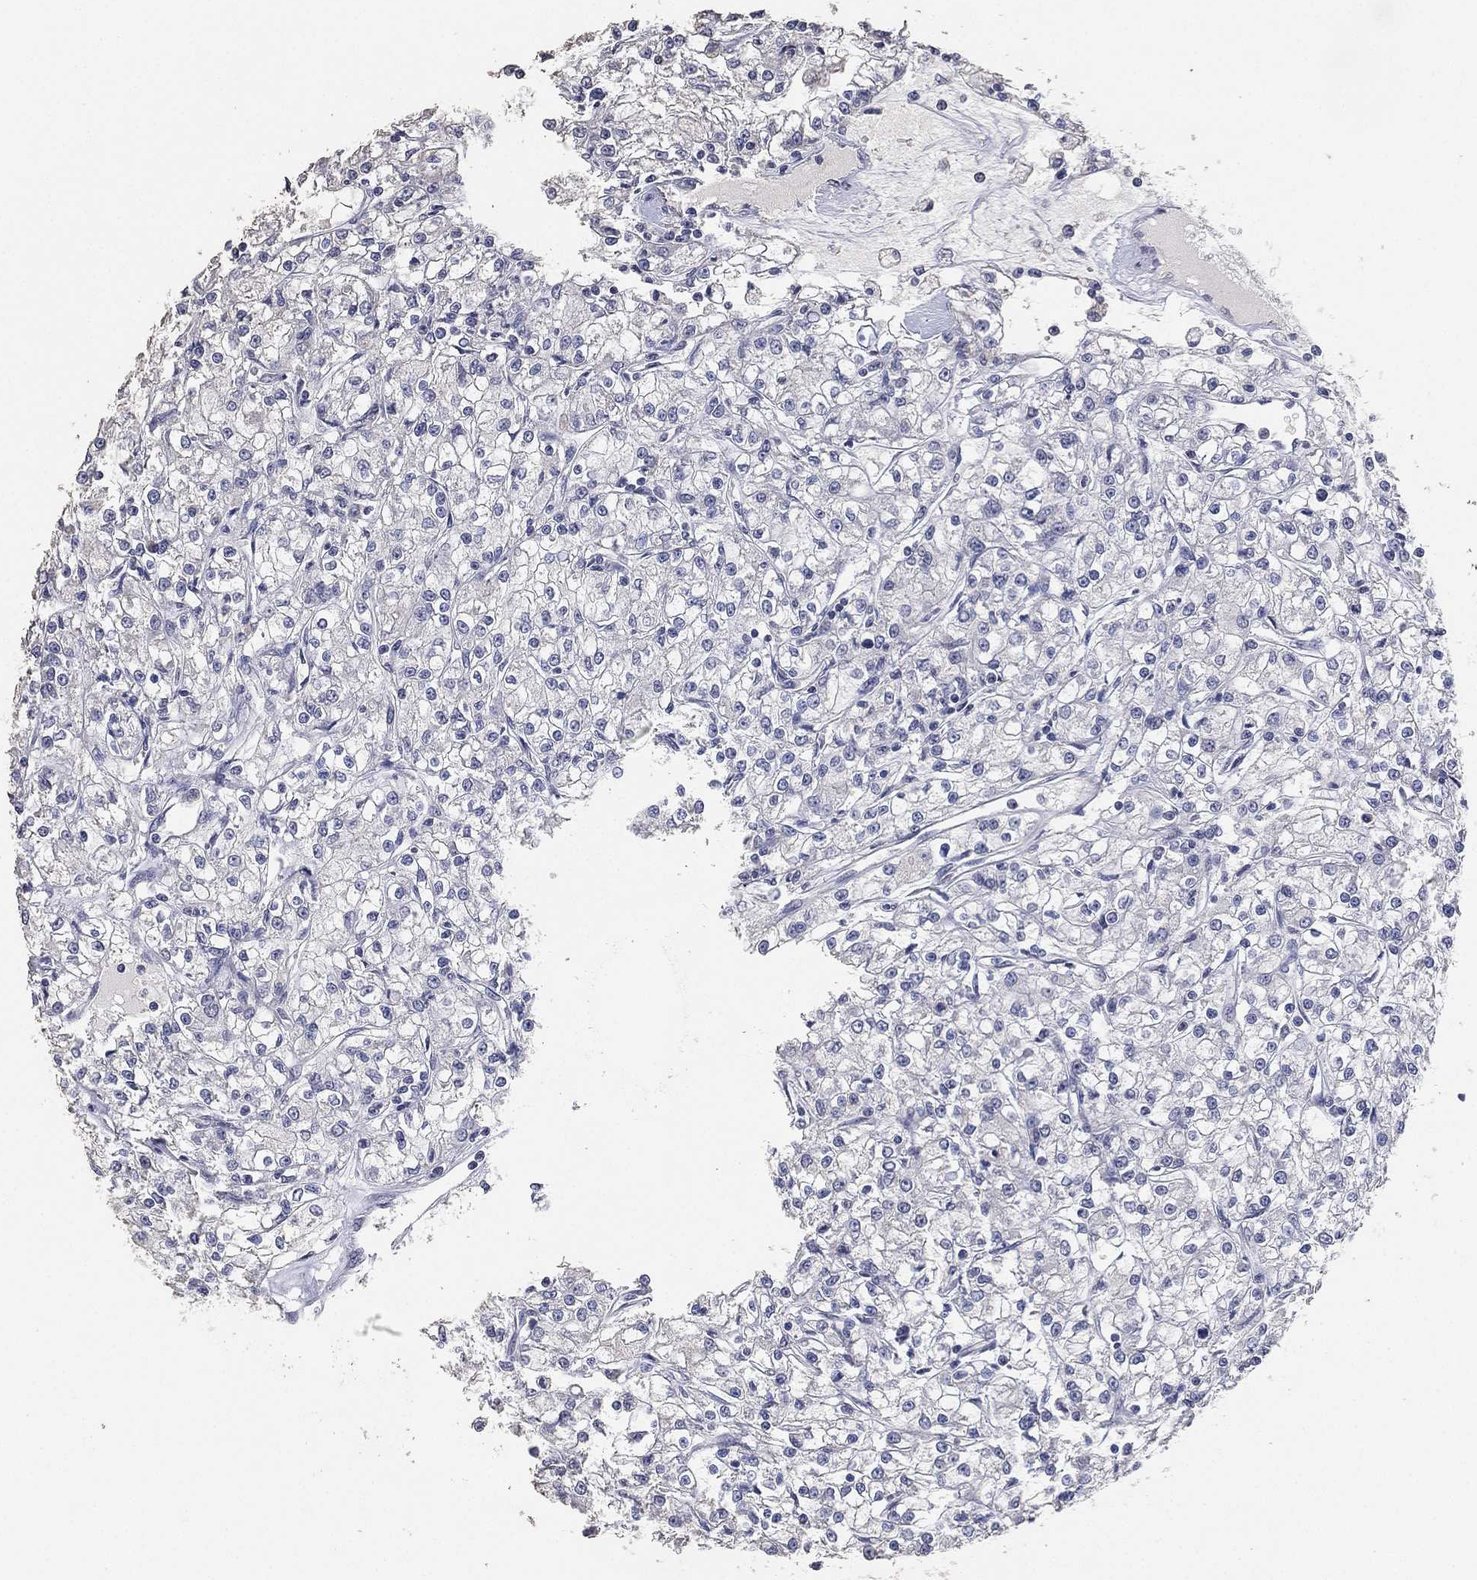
{"staining": {"intensity": "negative", "quantity": "none", "location": "none"}, "tissue": "renal cancer", "cell_type": "Tumor cells", "image_type": "cancer", "snomed": [{"axis": "morphology", "description": "Adenocarcinoma, NOS"}, {"axis": "topography", "description": "Kidney"}], "caption": "Photomicrograph shows no protein expression in tumor cells of renal cancer tissue. The staining was performed using DAB (3,3'-diaminobenzidine) to visualize the protein expression in brown, while the nuclei were stained in blue with hematoxylin (Magnification: 20x).", "gene": "DSG1", "patient": {"sex": "female", "age": 59}}